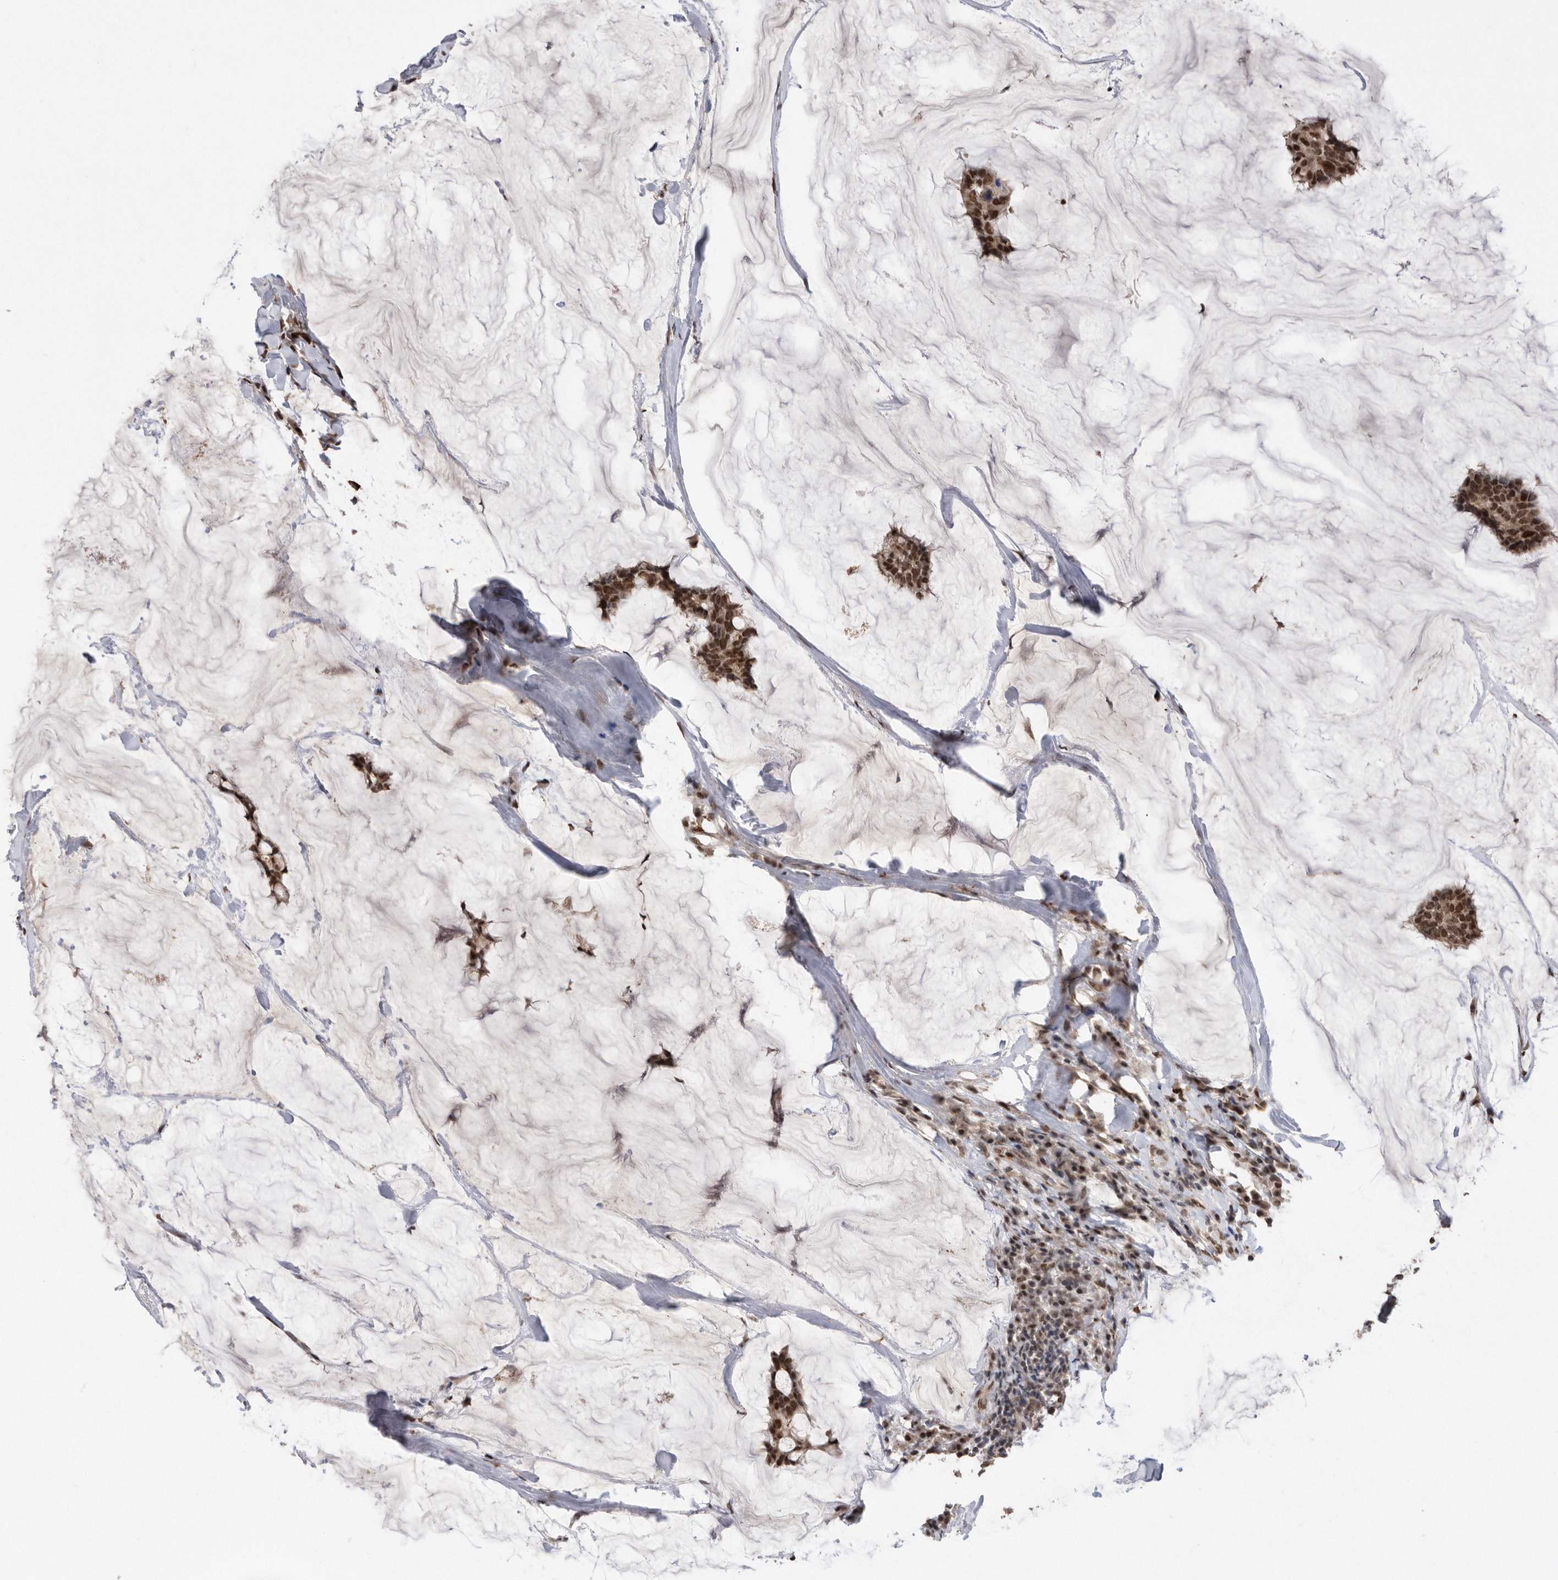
{"staining": {"intensity": "strong", "quantity": ">75%", "location": "nuclear"}, "tissue": "breast cancer", "cell_type": "Tumor cells", "image_type": "cancer", "snomed": [{"axis": "morphology", "description": "Duct carcinoma"}, {"axis": "topography", "description": "Breast"}], "caption": "Breast cancer (infiltrating ductal carcinoma) was stained to show a protein in brown. There is high levels of strong nuclear positivity in approximately >75% of tumor cells.", "gene": "TDRD3", "patient": {"sex": "female", "age": 93}}